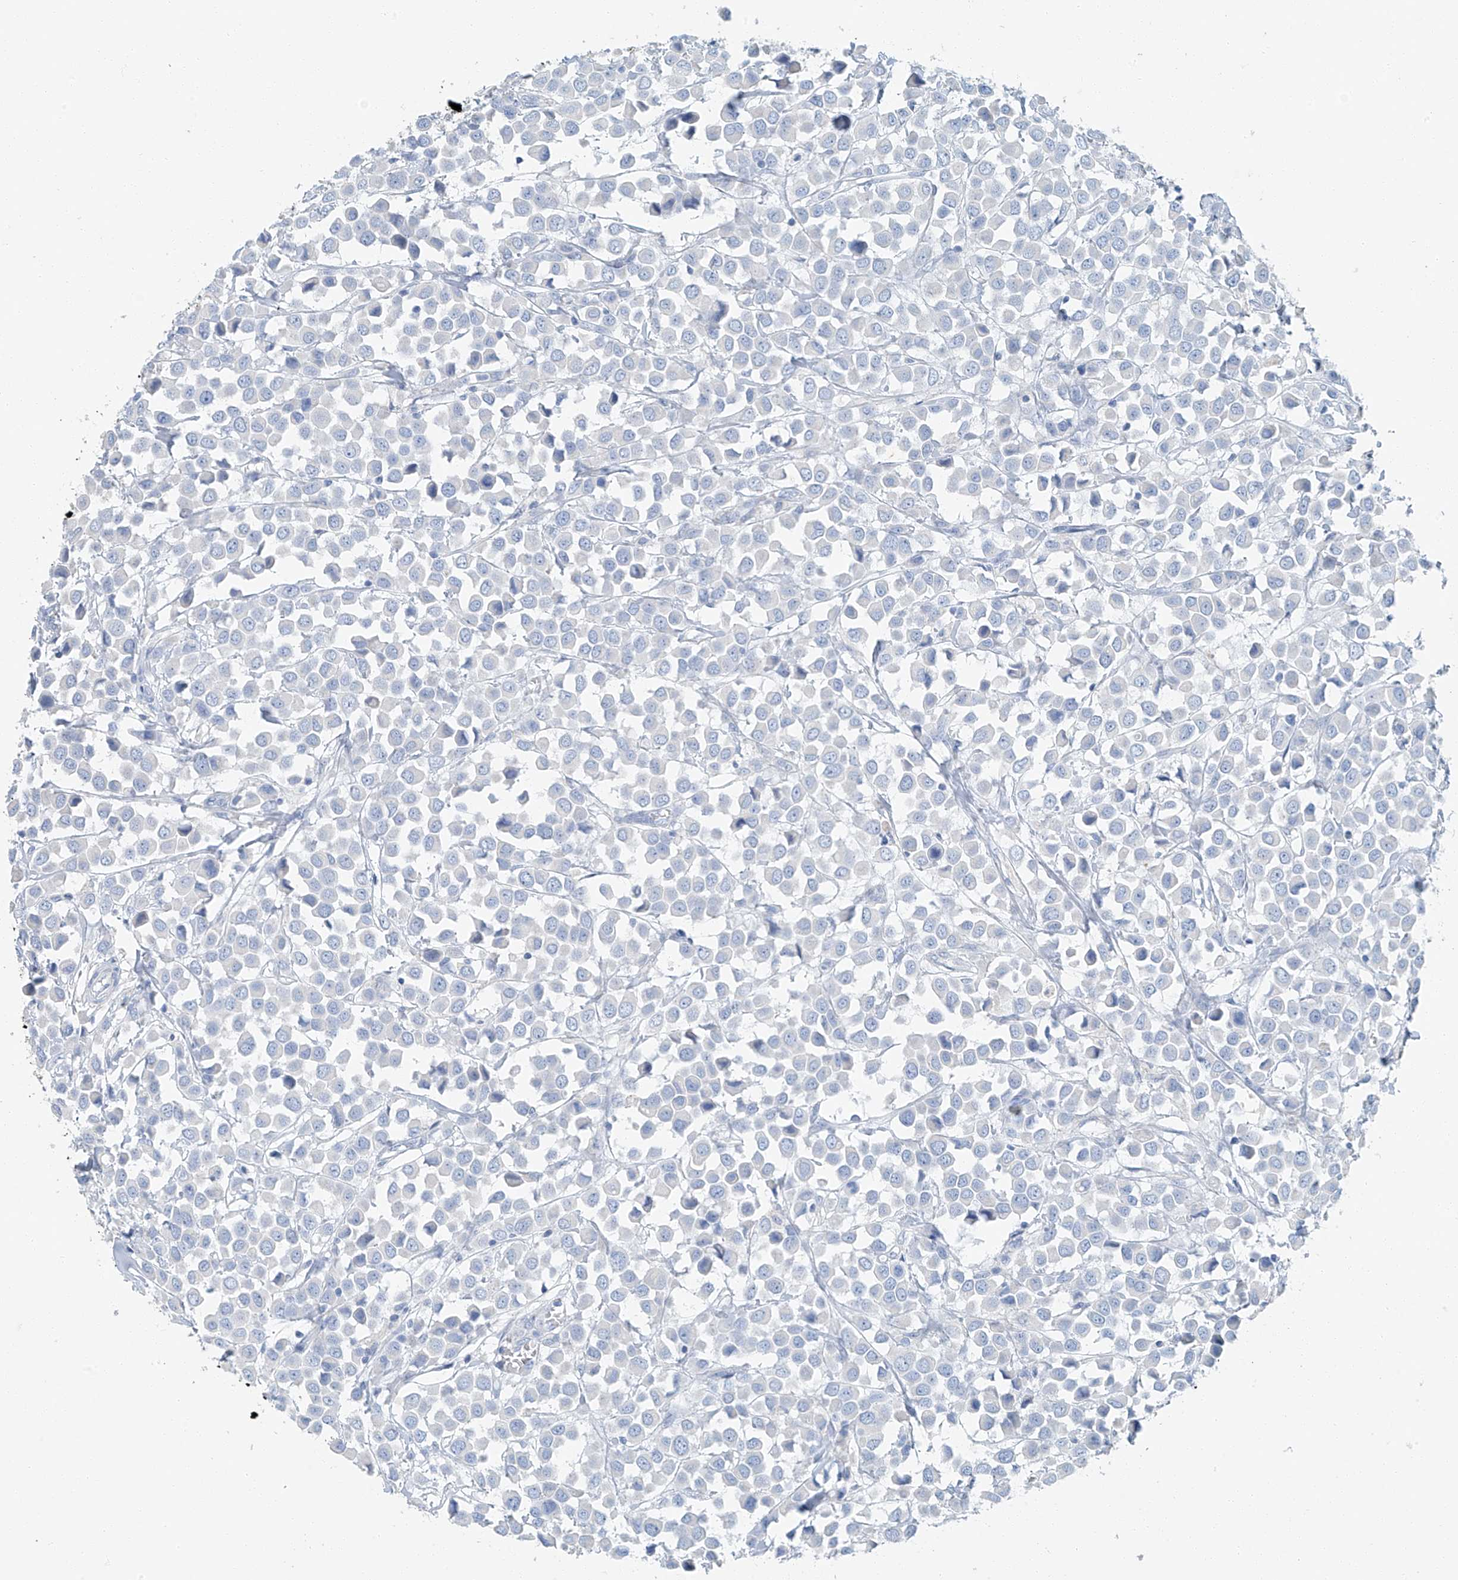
{"staining": {"intensity": "negative", "quantity": "none", "location": "none"}, "tissue": "breast cancer", "cell_type": "Tumor cells", "image_type": "cancer", "snomed": [{"axis": "morphology", "description": "Duct carcinoma"}, {"axis": "topography", "description": "Breast"}], "caption": "Immunohistochemistry micrograph of neoplastic tissue: breast cancer stained with DAB reveals no significant protein positivity in tumor cells. (Brightfield microscopy of DAB immunohistochemistry at high magnification).", "gene": "C1orf87", "patient": {"sex": "female", "age": 61}}